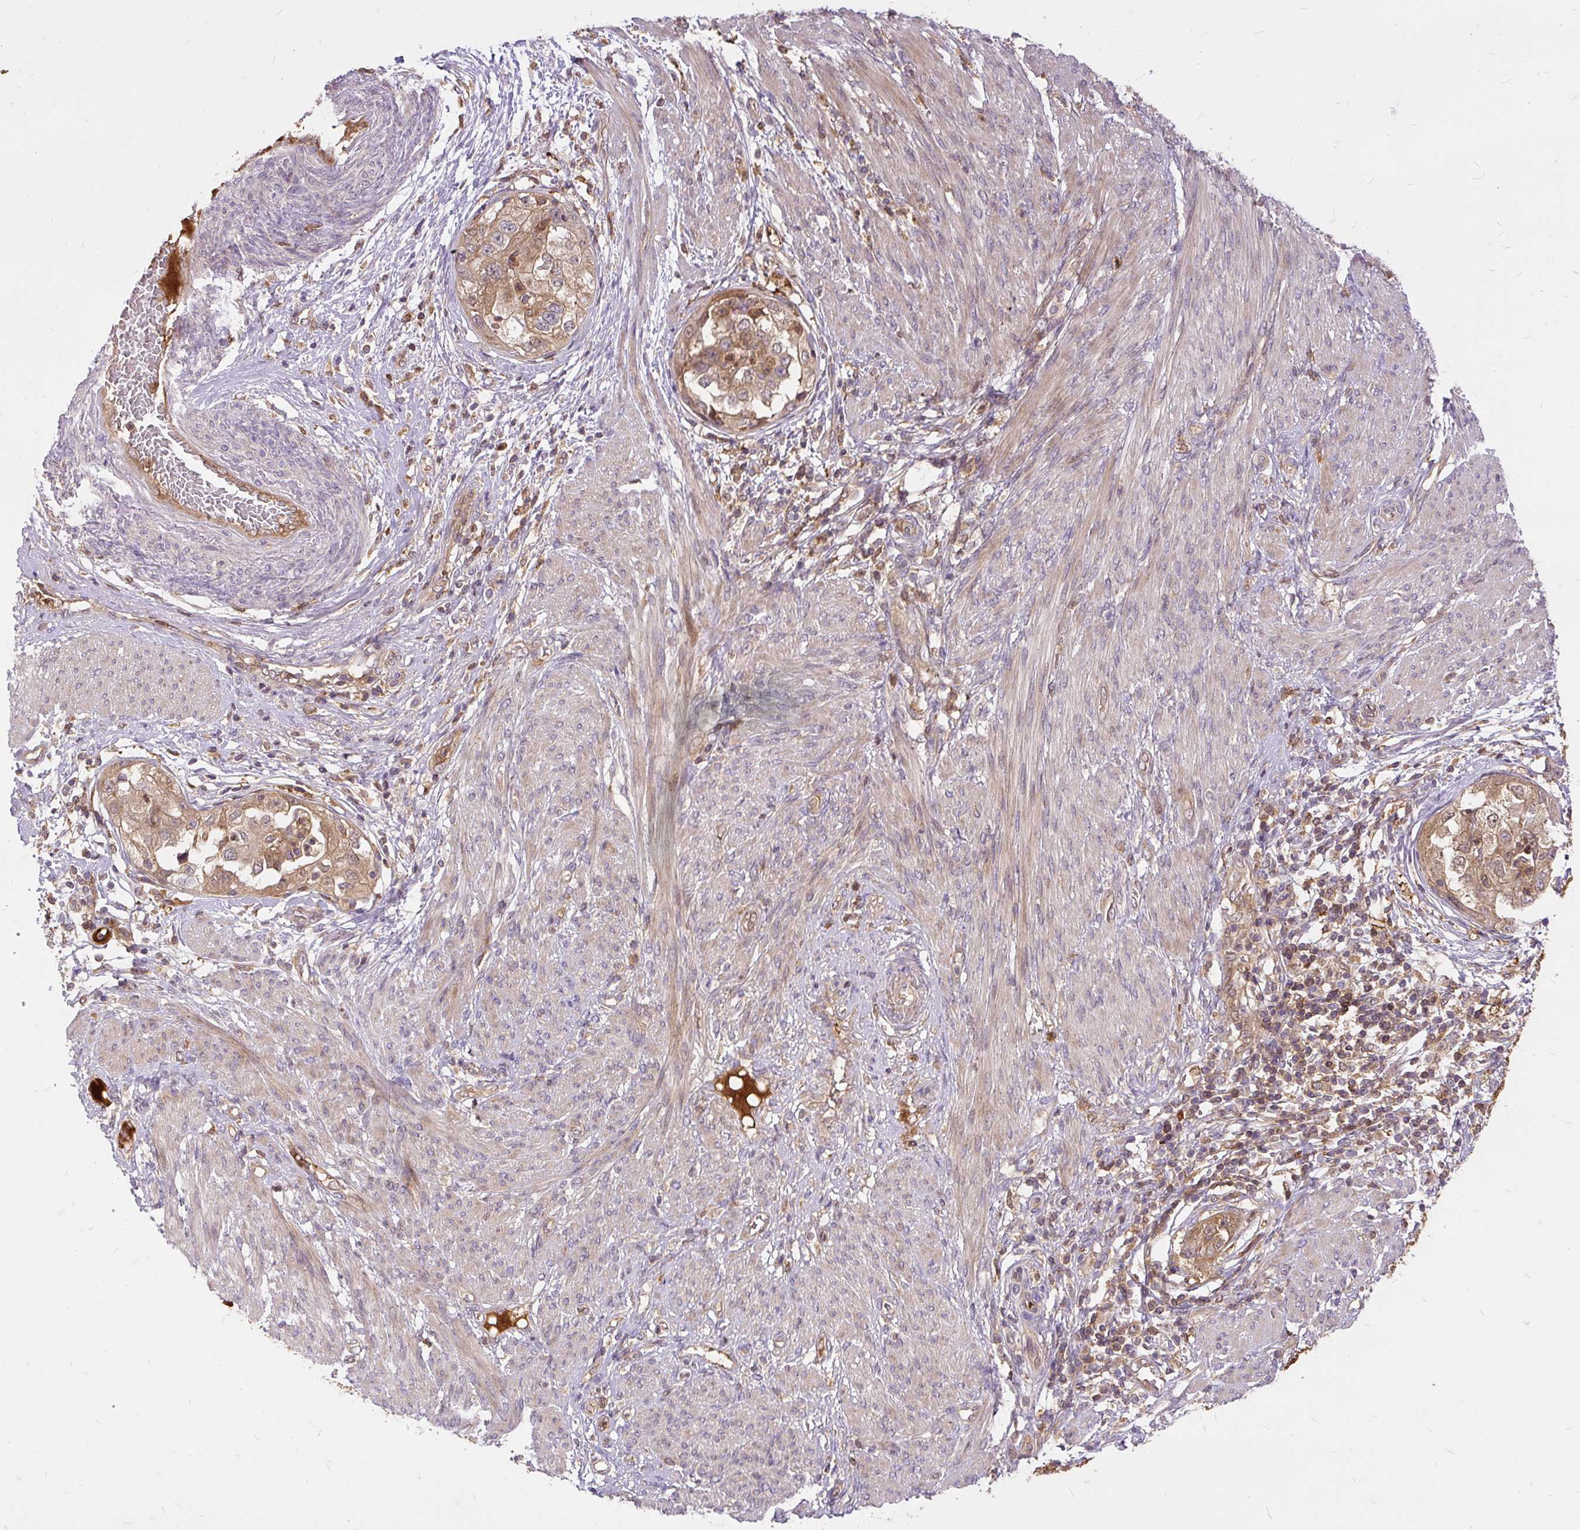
{"staining": {"intensity": "moderate", "quantity": ">75%", "location": "cytoplasmic/membranous"}, "tissue": "endometrial cancer", "cell_type": "Tumor cells", "image_type": "cancer", "snomed": [{"axis": "morphology", "description": "Adenocarcinoma, NOS"}, {"axis": "topography", "description": "Endometrium"}], "caption": "A high-resolution micrograph shows immunohistochemistry staining of endometrial cancer, which demonstrates moderate cytoplasmic/membranous expression in approximately >75% of tumor cells.", "gene": "AP5S1", "patient": {"sex": "female", "age": 85}}